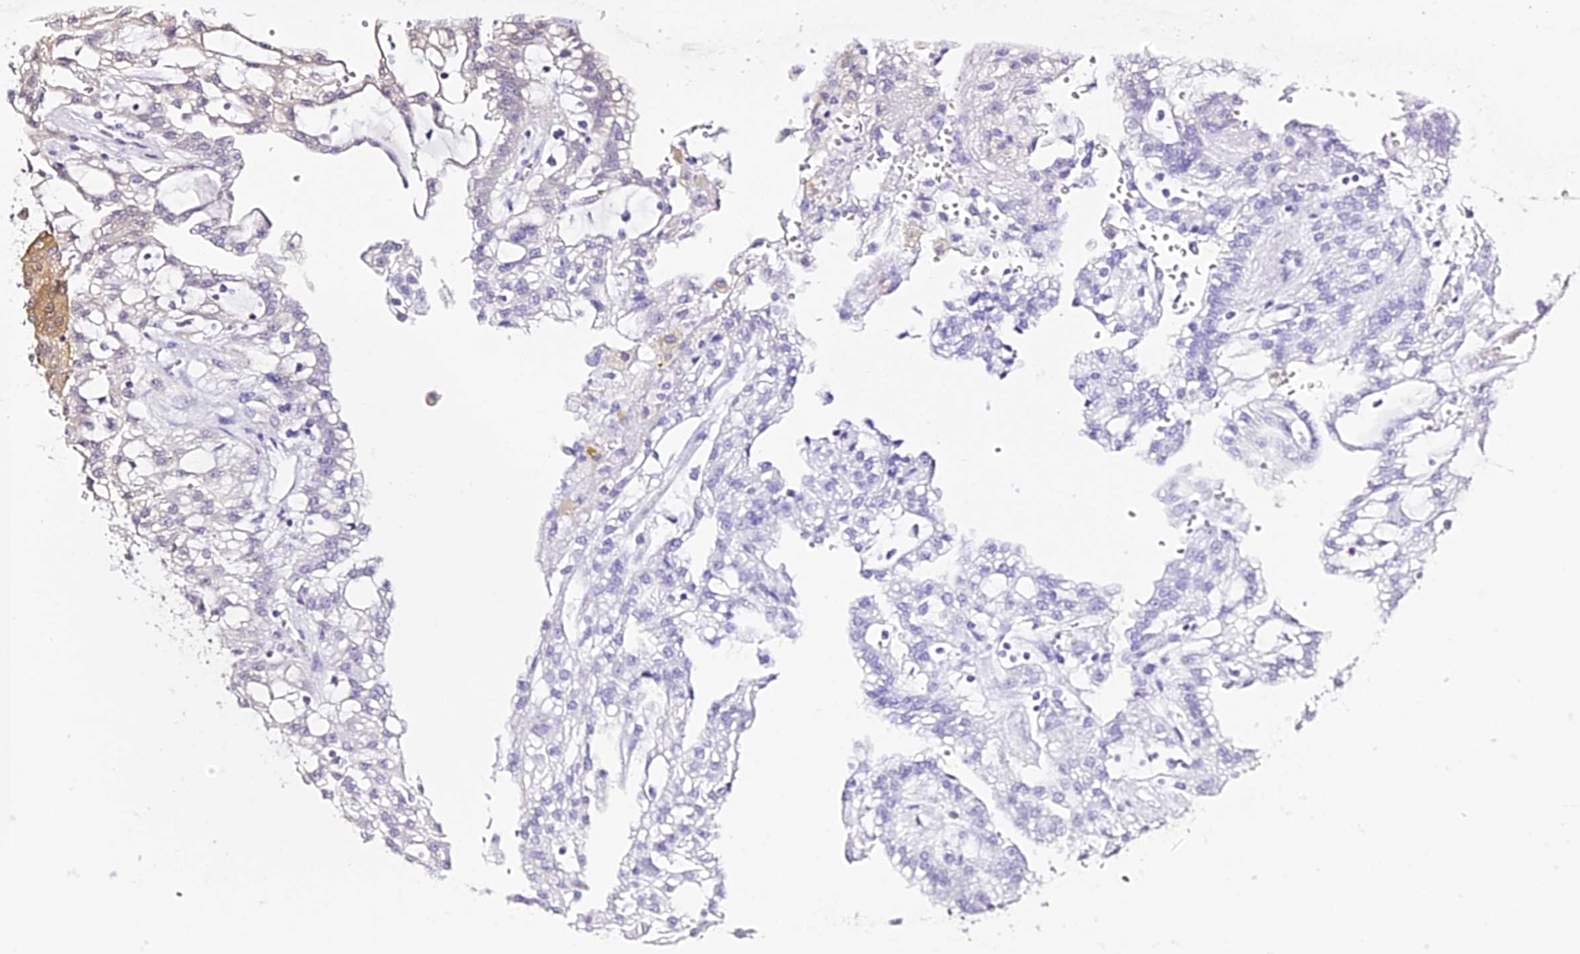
{"staining": {"intensity": "negative", "quantity": "none", "location": "none"}, "tissue": "renal cancer", "cell_type": "Tumor cells", "image_type": "cancer", "snomed": [{"axis": "morphology", "description": "Adenocarcinoma, NOS"}, {"axis": "topography", "description": "Kidney"}], "caption": "High magnification brightfield microscopy of renal adenocarcinoma stained with DAB (3,3'-diaminobenzidine) (brown) and counterstained with hematoxylin (blue): tumor cells show no significant staining. (DAB (3,3'-diaminobenzidine) immunohistochemistry, high magnification).", "gene": "ABHD14A-ACY1", "patient": {"sex": "male", "age": 63}}